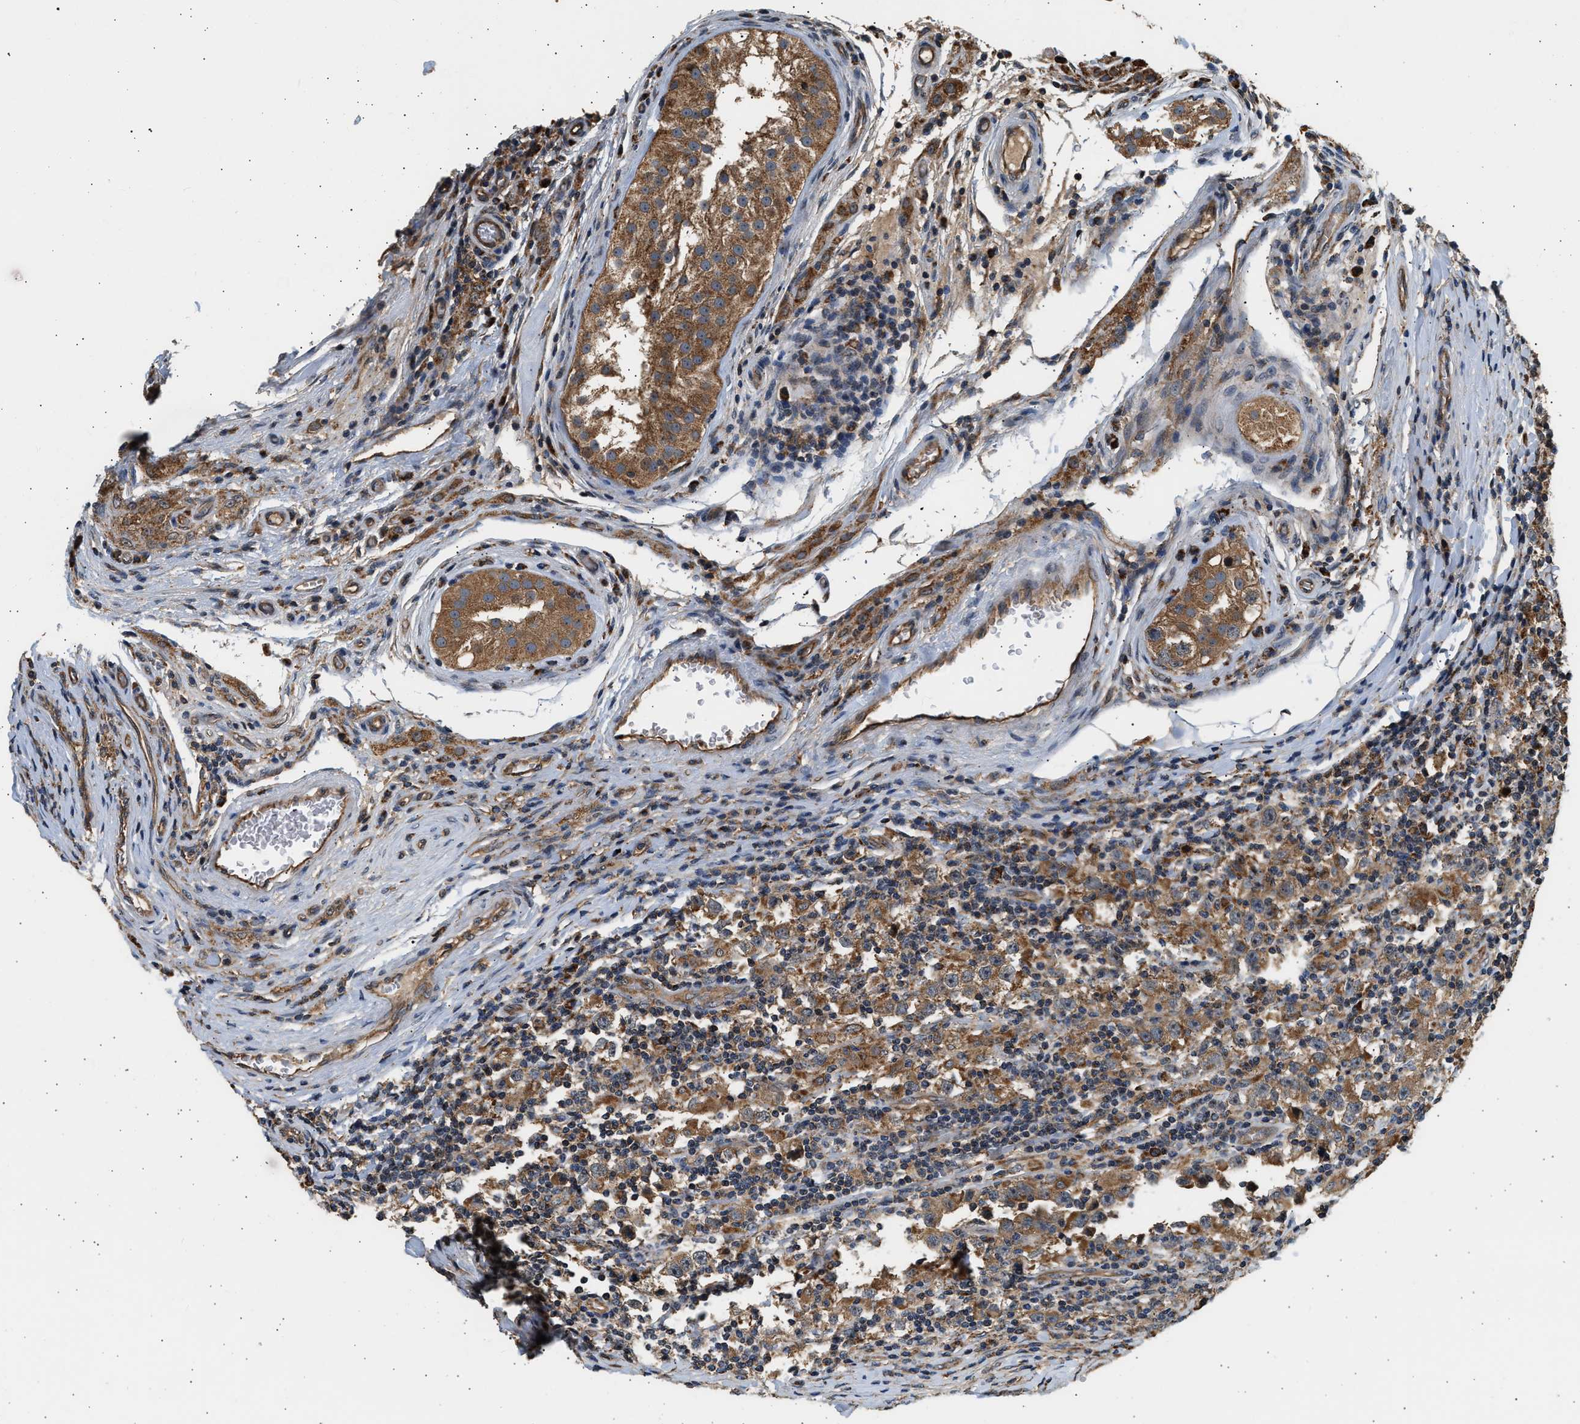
{"staining": {"intensity": "moderate", "quantity": ">75%", "location": "cytoplasmic/membranous"}, "tissue": "testis cancer", "cell_type": "Tumor cells", "image_type": "cancer", "snomed": [{"axis": "morphology", "description": "Carcinoma, Embryonal, NOS"}, {"axis": "topography", "description": "Testis"}], "caption": "Immunohistochemical staining of human testis cancer (embryonal carcinoma) shows medium levels of moderate cytoplasmic/membranous staining in approximately >75% of tumor cells.", "gene": "DUSP14", "patient": {"sex": "male", "age": 21}}